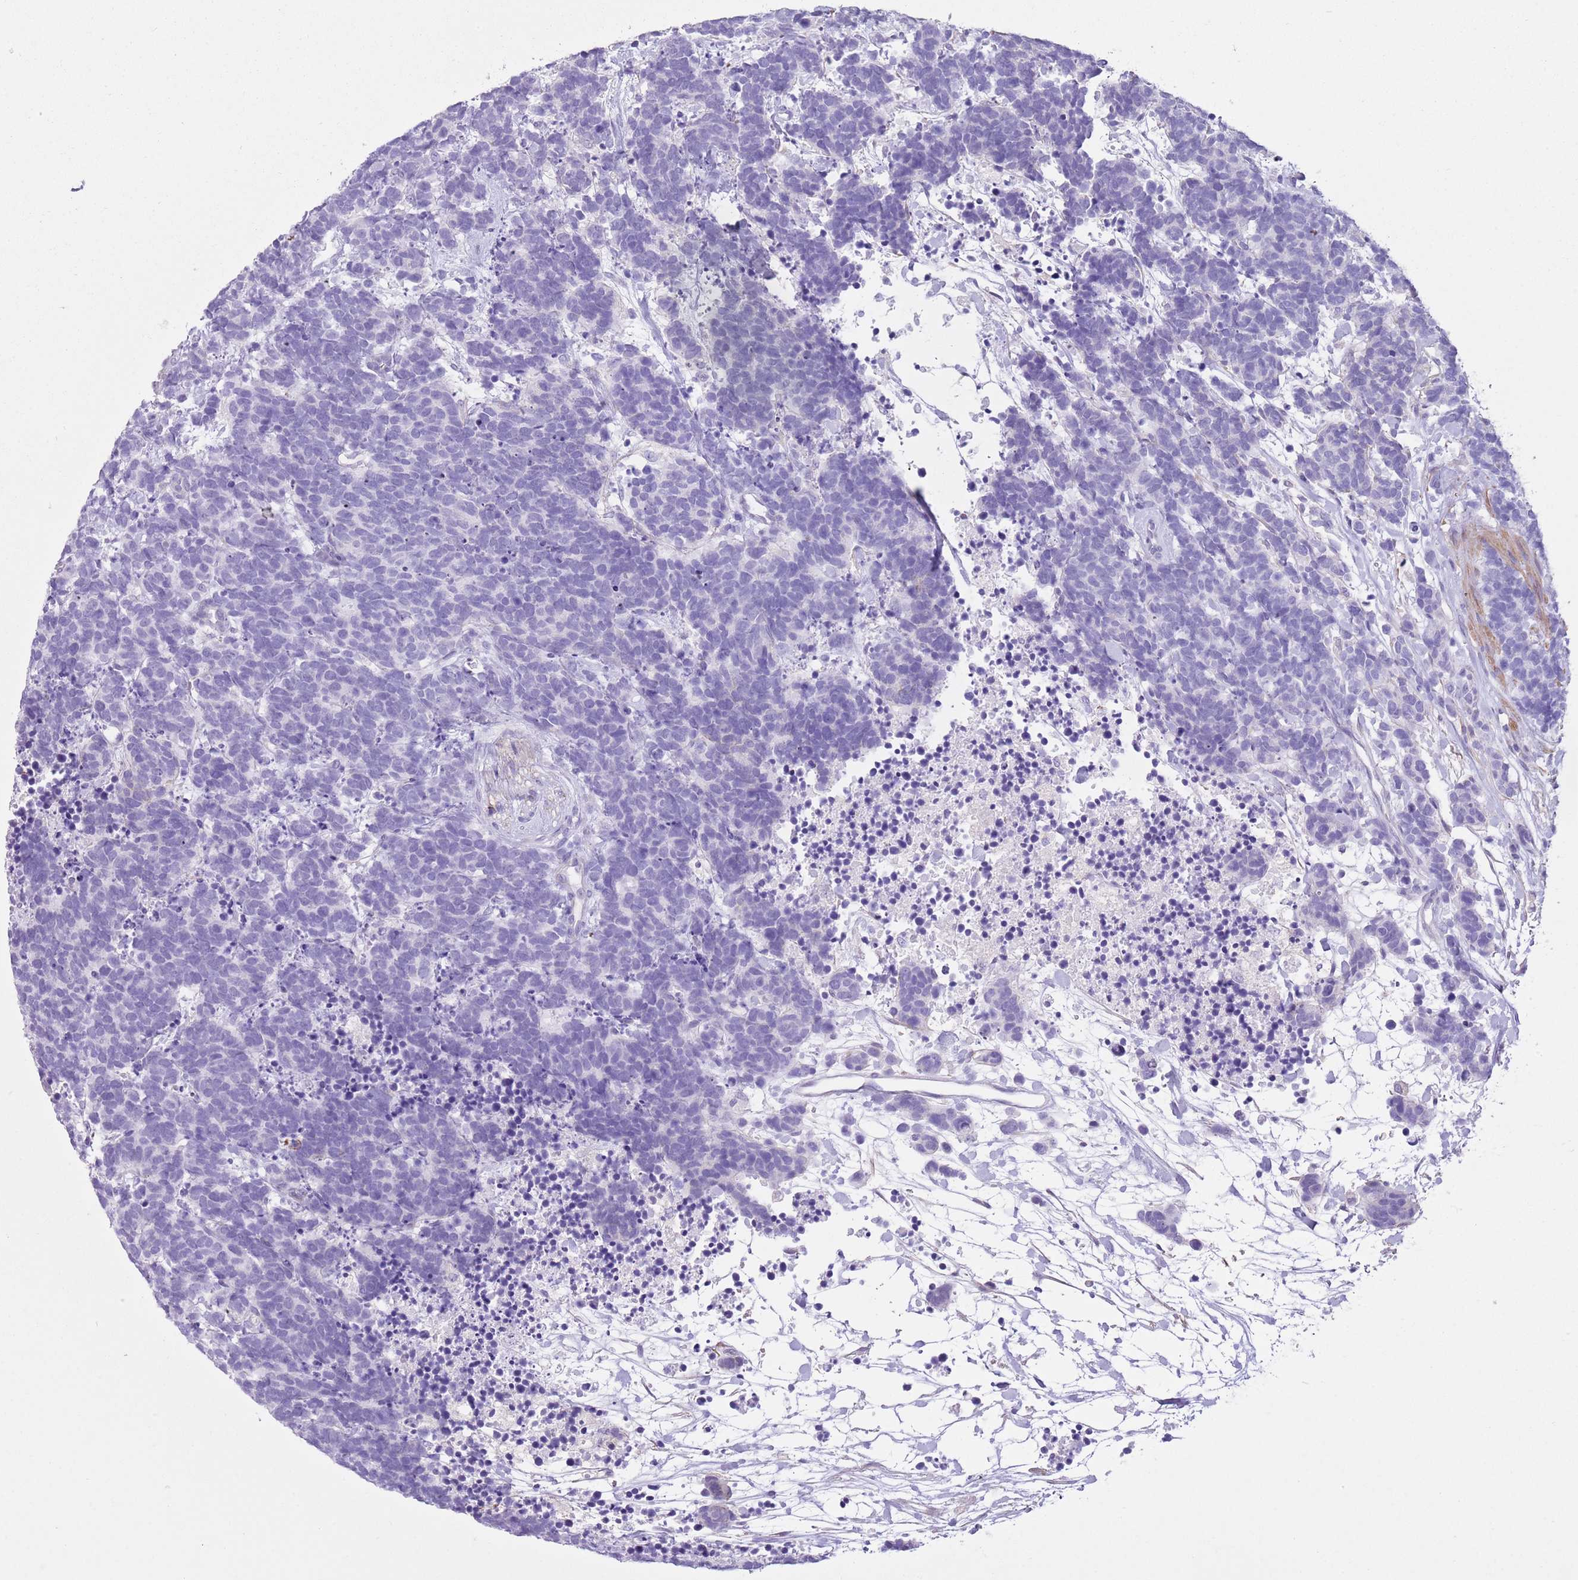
{"staining": {"intensity": "negative", "quantity": "none", "location": "none"}, "tissue": "carcinoid", "cell_type": "Tumor cells", "image_type": "cancer", "snomed": [{"axis": "morphology", "description": "Carcinoma, NOS"}, {"axis": "morphology", "description": "Carcinoid, malignant, NOS"}, {"axis": "topography", "description": "Prostate"}], "caption": "Image shows no significant protein staining in tumor cells of carcinoma. (DAB IHC, high magnification).", "gene": "SLC7A14", "patient": {"sex": "male", "age": 57}}